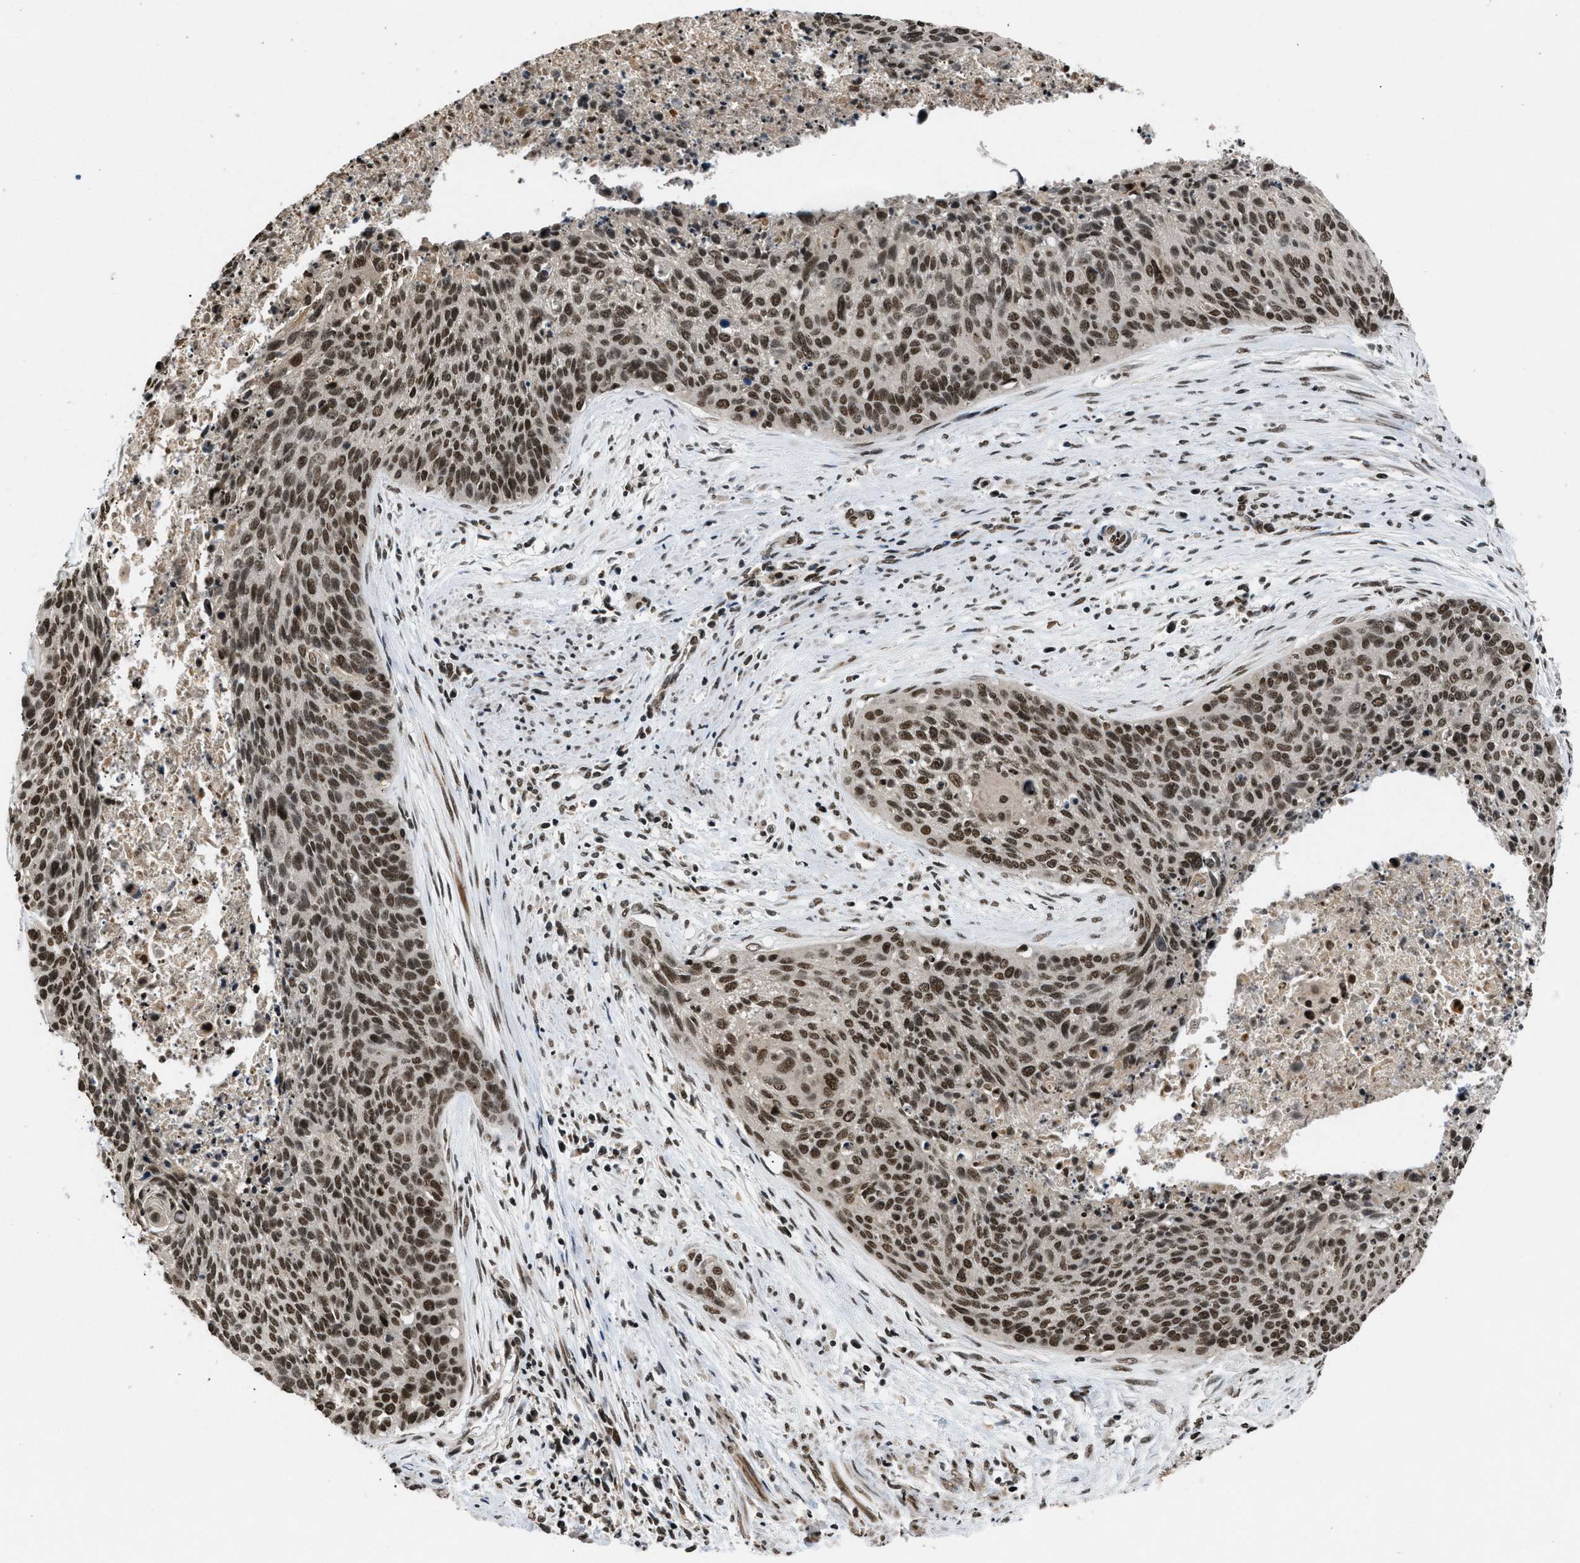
{"staining": {"intensity": "strong", "quantity": ">75%", "location": "nuclear"}, "tissue": "cervical cancer", "cell_type": "Tumor cells", "image_type": "cancer", "snomed": [{"axis": "morphology", "description": "Squamous cell carcinoma, NOS"}, {"axis": "topography", "description": "Cervix"}], "caption": "There is high levels of strong nuclear expression in tumor cells of cervical squamous cell carcinoma, as demonstrated by immunohistochemical staining (brown color).", "gene": "RBM5", "patient": {"sex": "female", "age": 55}}